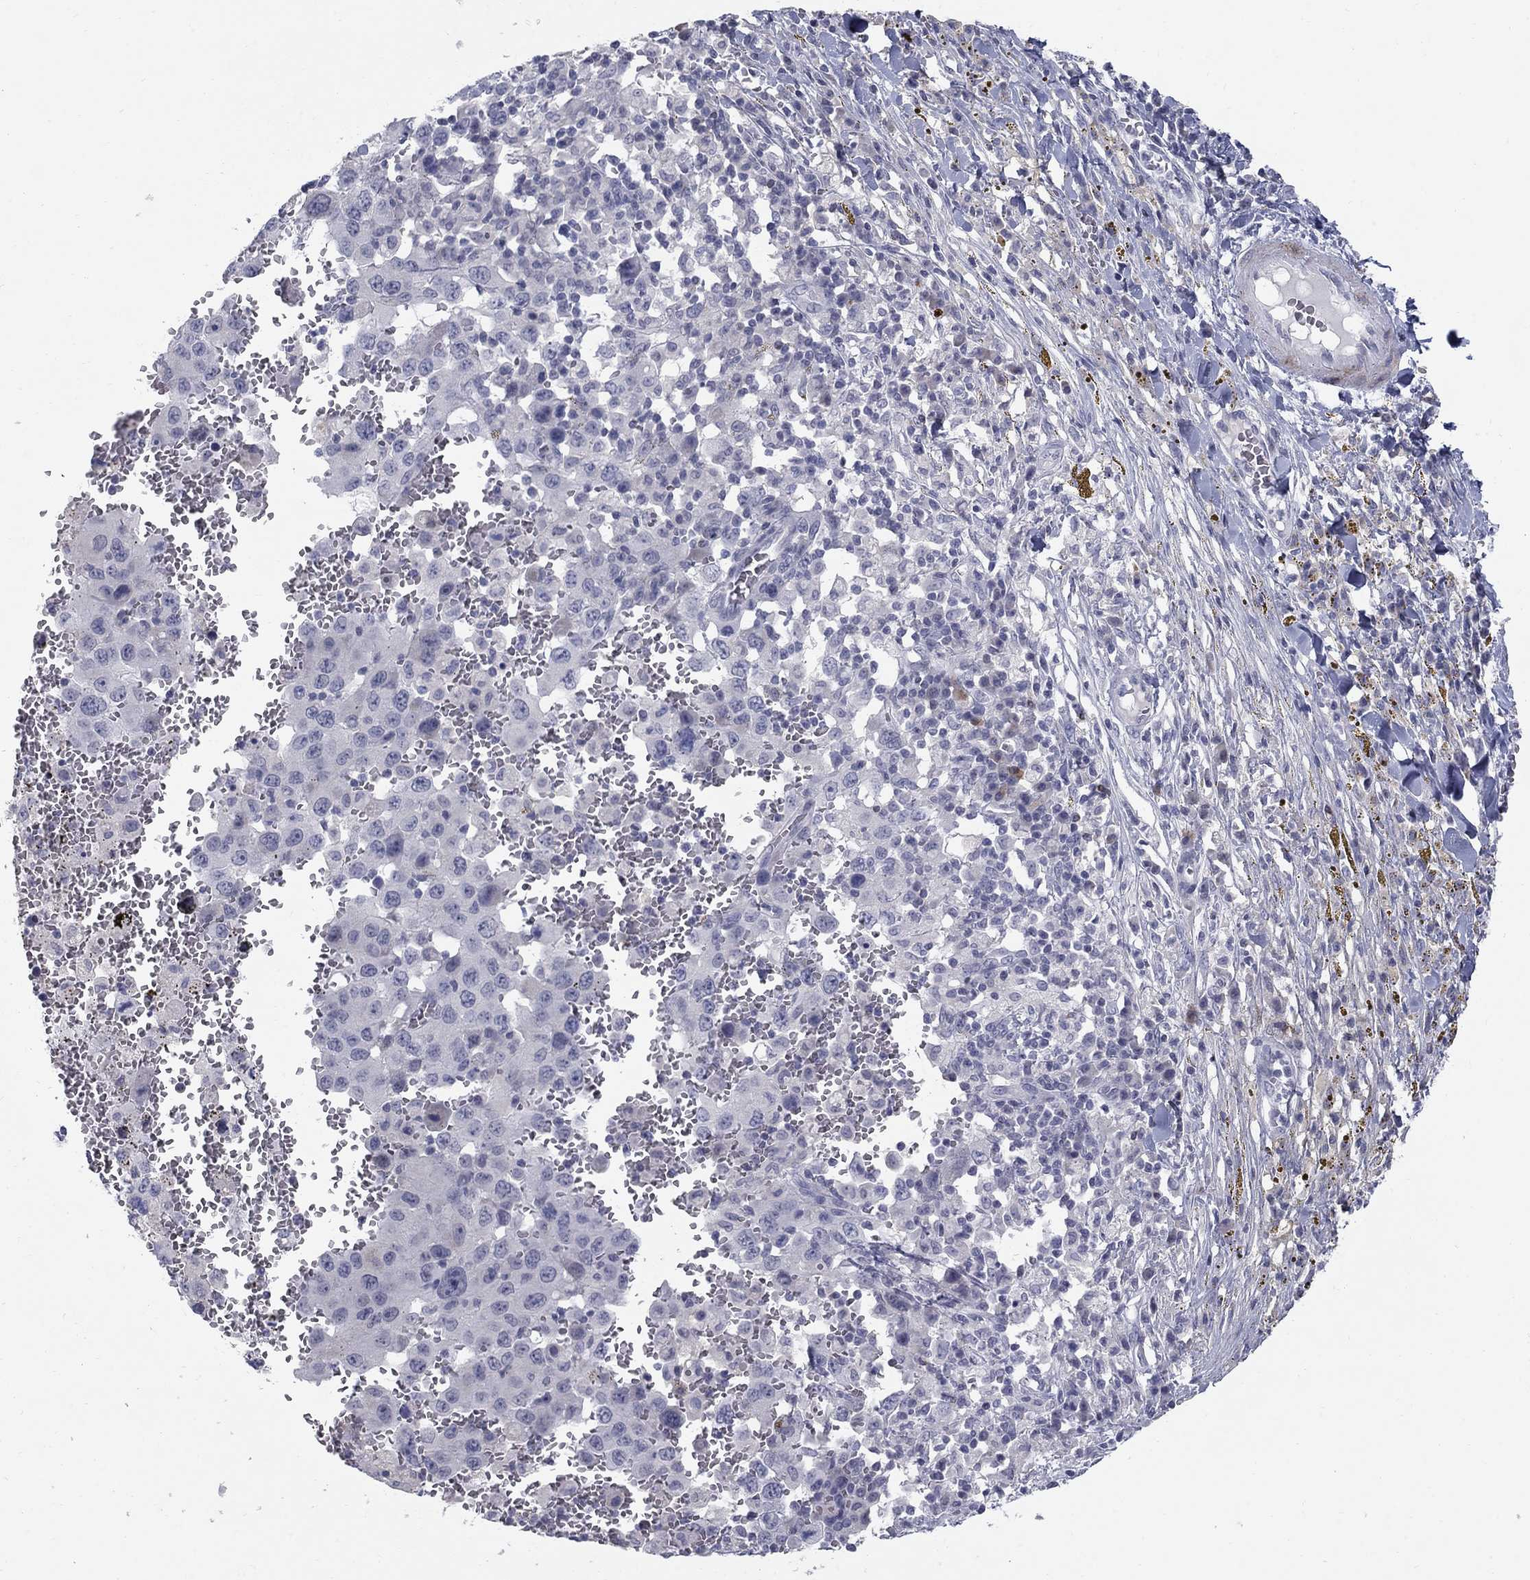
{"staining": {"intensity": "negative", "quantity": "none", "location": "none"}, "tissue": "melanoma", "cell_type": "Tumor cells", "image_type": "cancer", "snomed": [{"axis": "morphology", "description": "Malignant melanoma, NOS"}, {"axis": "topography", "description": "Skin"}], "caption": "An IHC image of melanoma is shown. There is no staining in tumor cells of melanoma.", "gene": "NTRK2", "patient": {"sex": "female", "age": 91}}